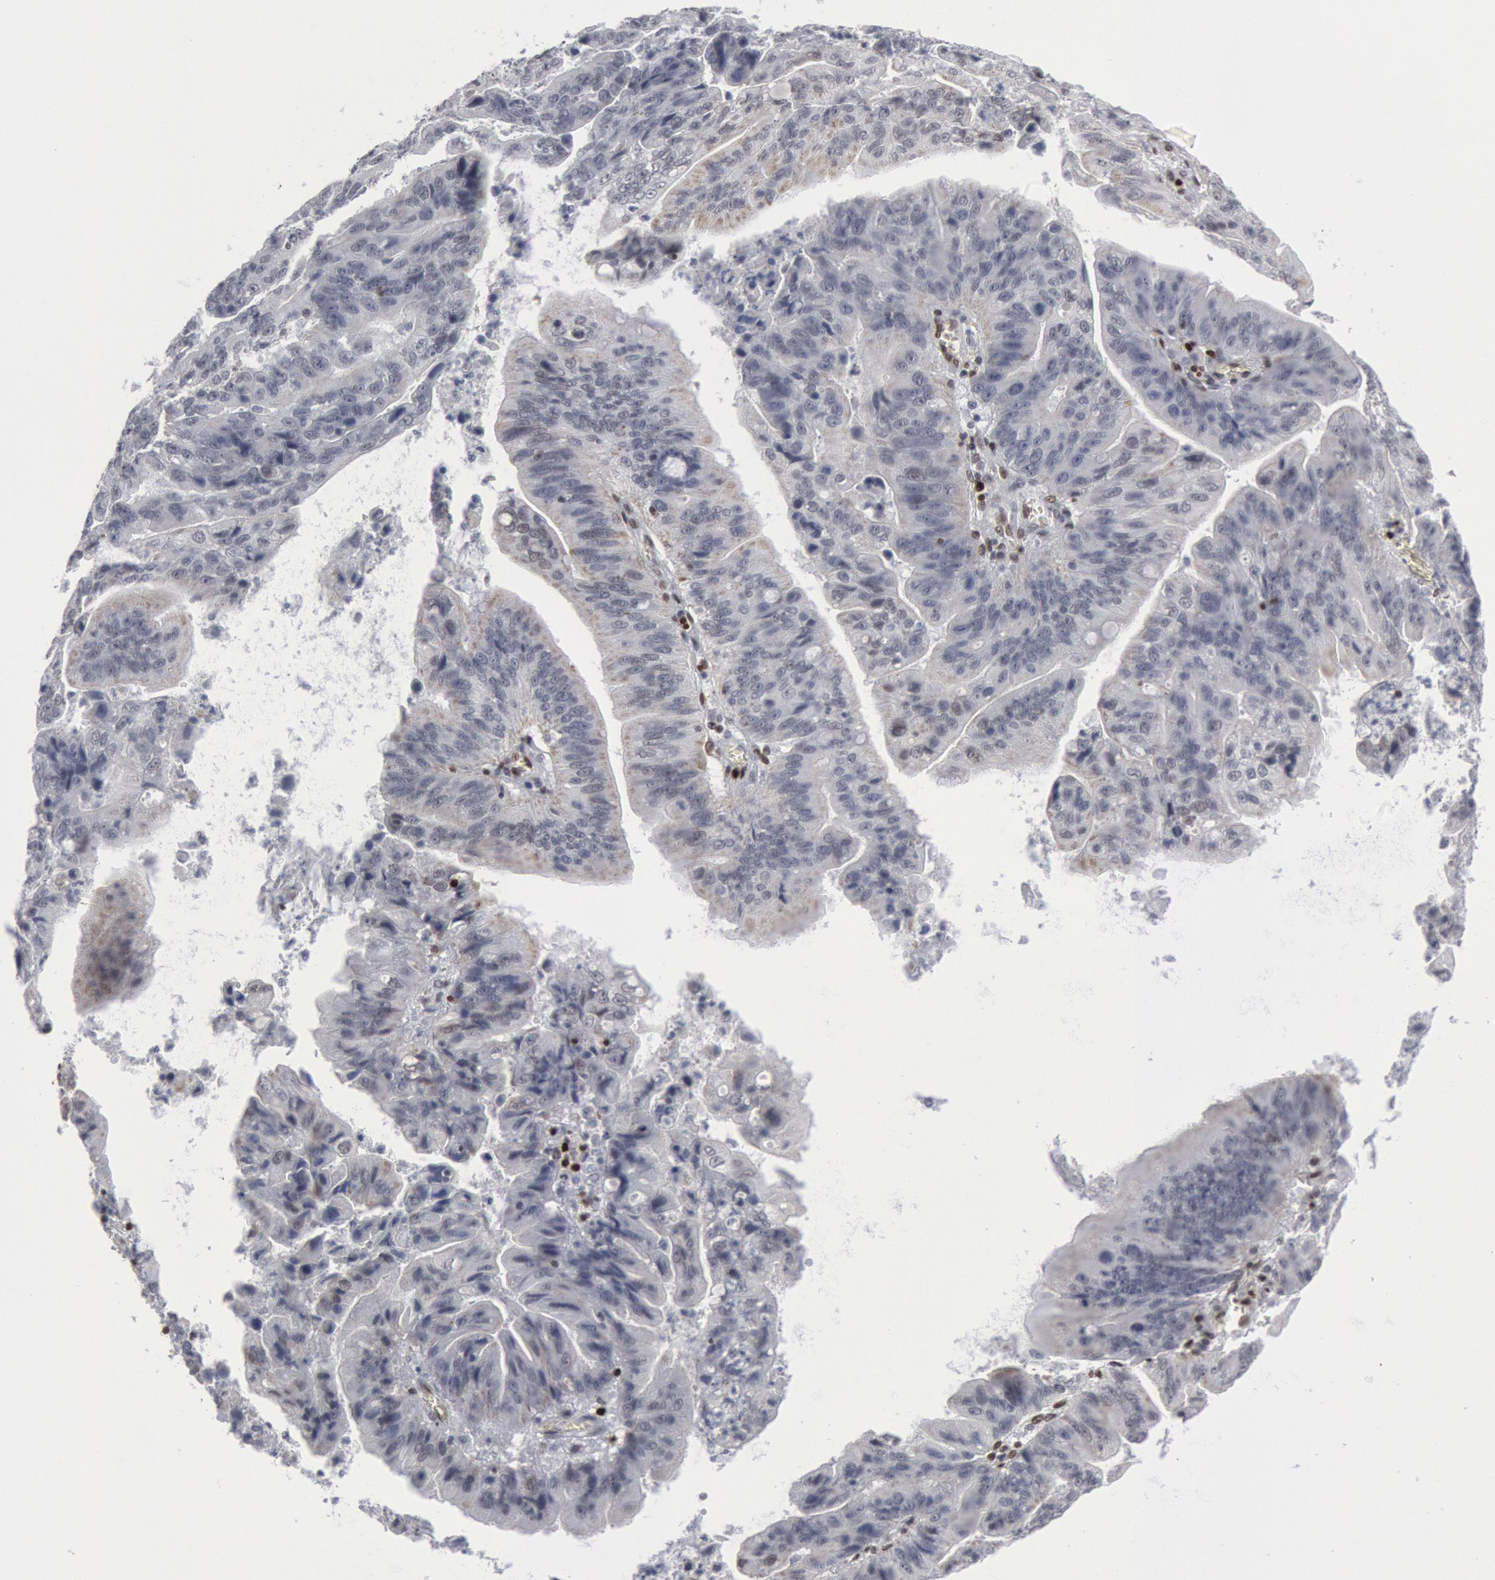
{"staining": {"intensity": "negative", "quantity": "none", "location": "none"}, "tissue": "stomach cancer", "cell_type": "Tumor cells", "image_type": "cancer", "snomed": [{"axis": "morphology", "description": "Adenocarcinoma, NOS"}, {"axis": "topography", "description": "Stomach, upper"}], "caption": "IHC histopathology image of neoplastic tissue: human stomach cancer (adenocarcinoma) stained with DAB (3,3'-diaminobenzidine) exhibits no significant protein positivity in tumor cells.", "gene": "MECP2", "patient": {"sex": "male", "age": 63}}